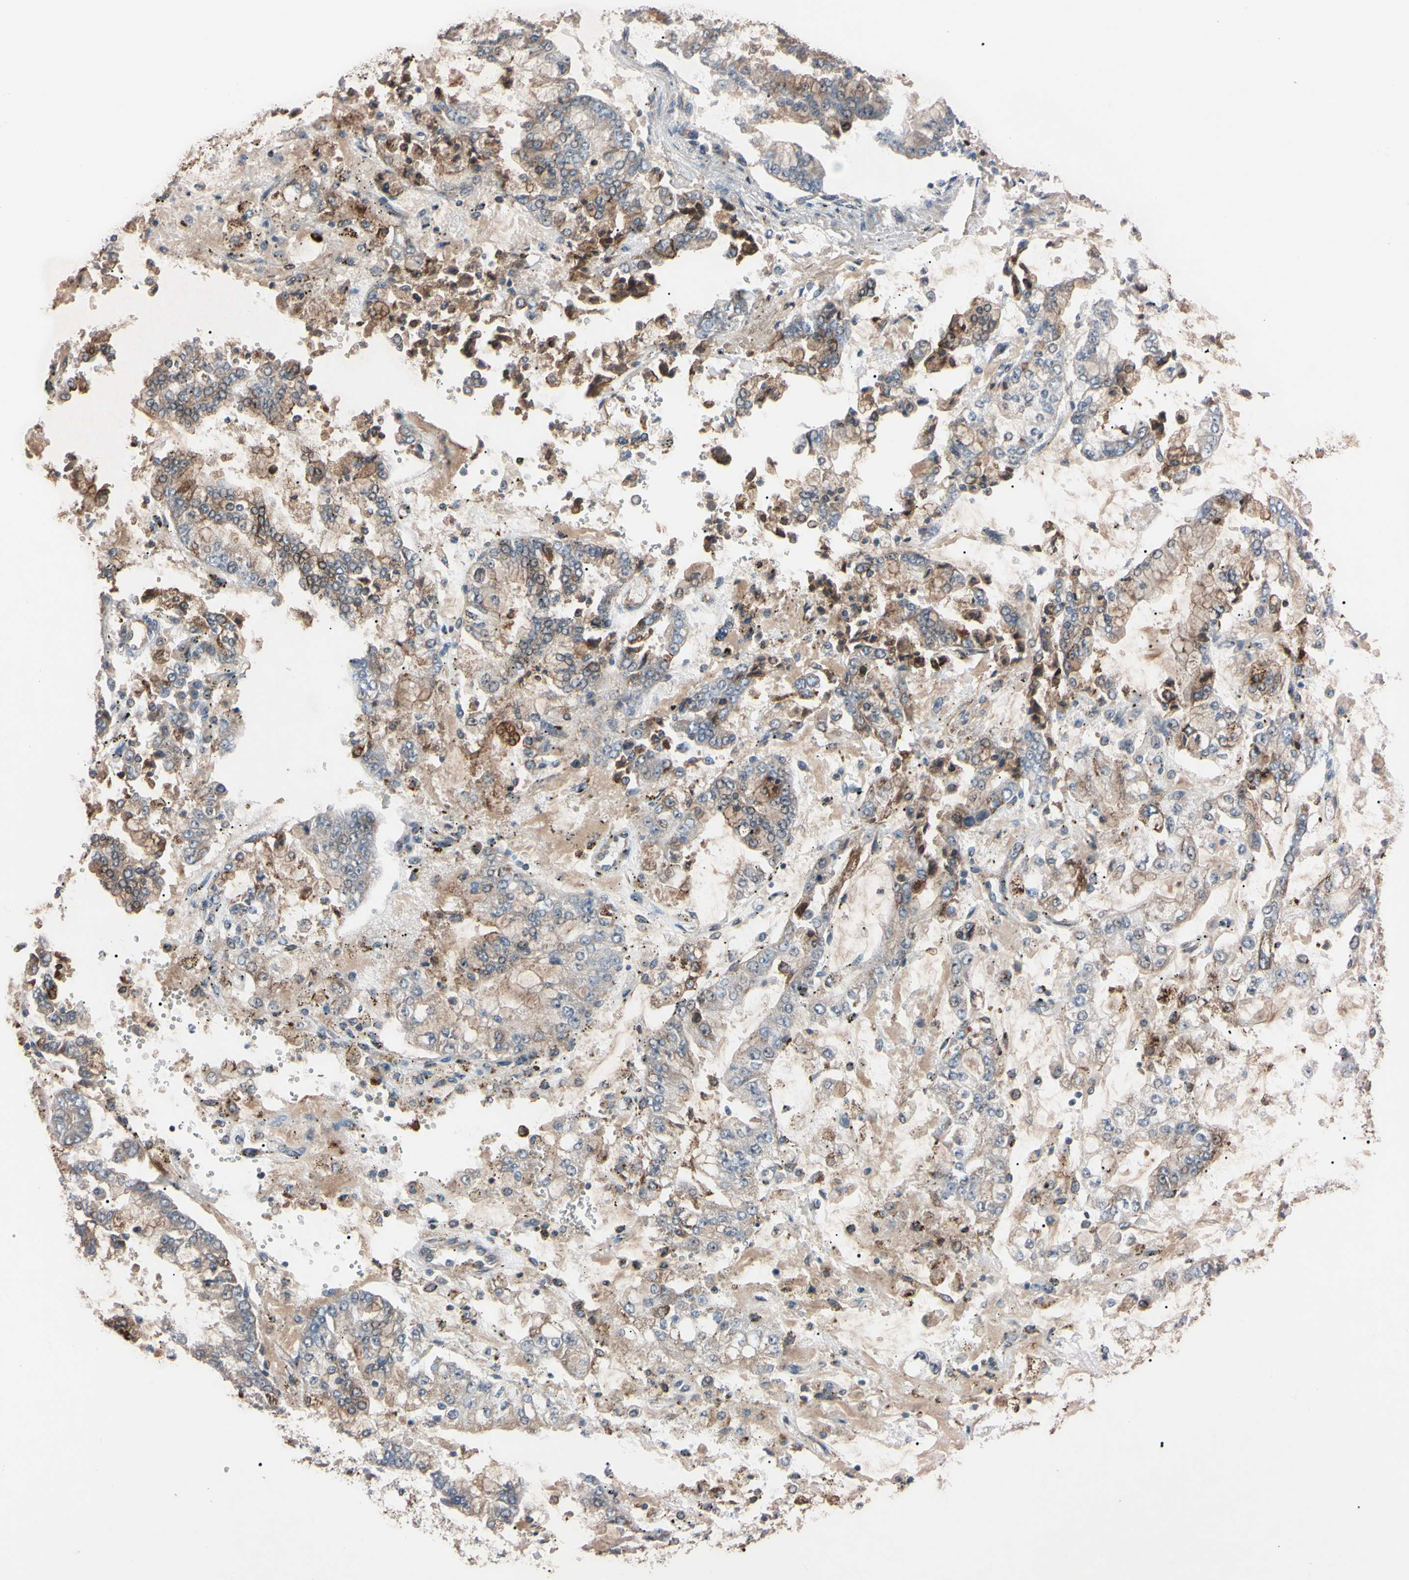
{"staining": {"intensity": "moderate", "quantity": "25%-75%", "location": "cytoplasmic/membranous,nuclear"}, "tissue": "stomach cancer", "cell_type": "Tumor cells", "image_type": "cancer", "snomed": [{"axis": "morphology", "description": "Adenocarcinoma, NOS"}, {"axis": "topography", "description": "Stomach"}], "caption": "An immunohistochemistry (IHC) photomicrograph of neoplastic tissue is shown. Protein staining in brown labels moderate cytoplasmic/membranous and nuclear positivity in stomach cancer within tumor cells.", "gene": "TRAF5", "patient": {"sex": "male", "age": 76}}